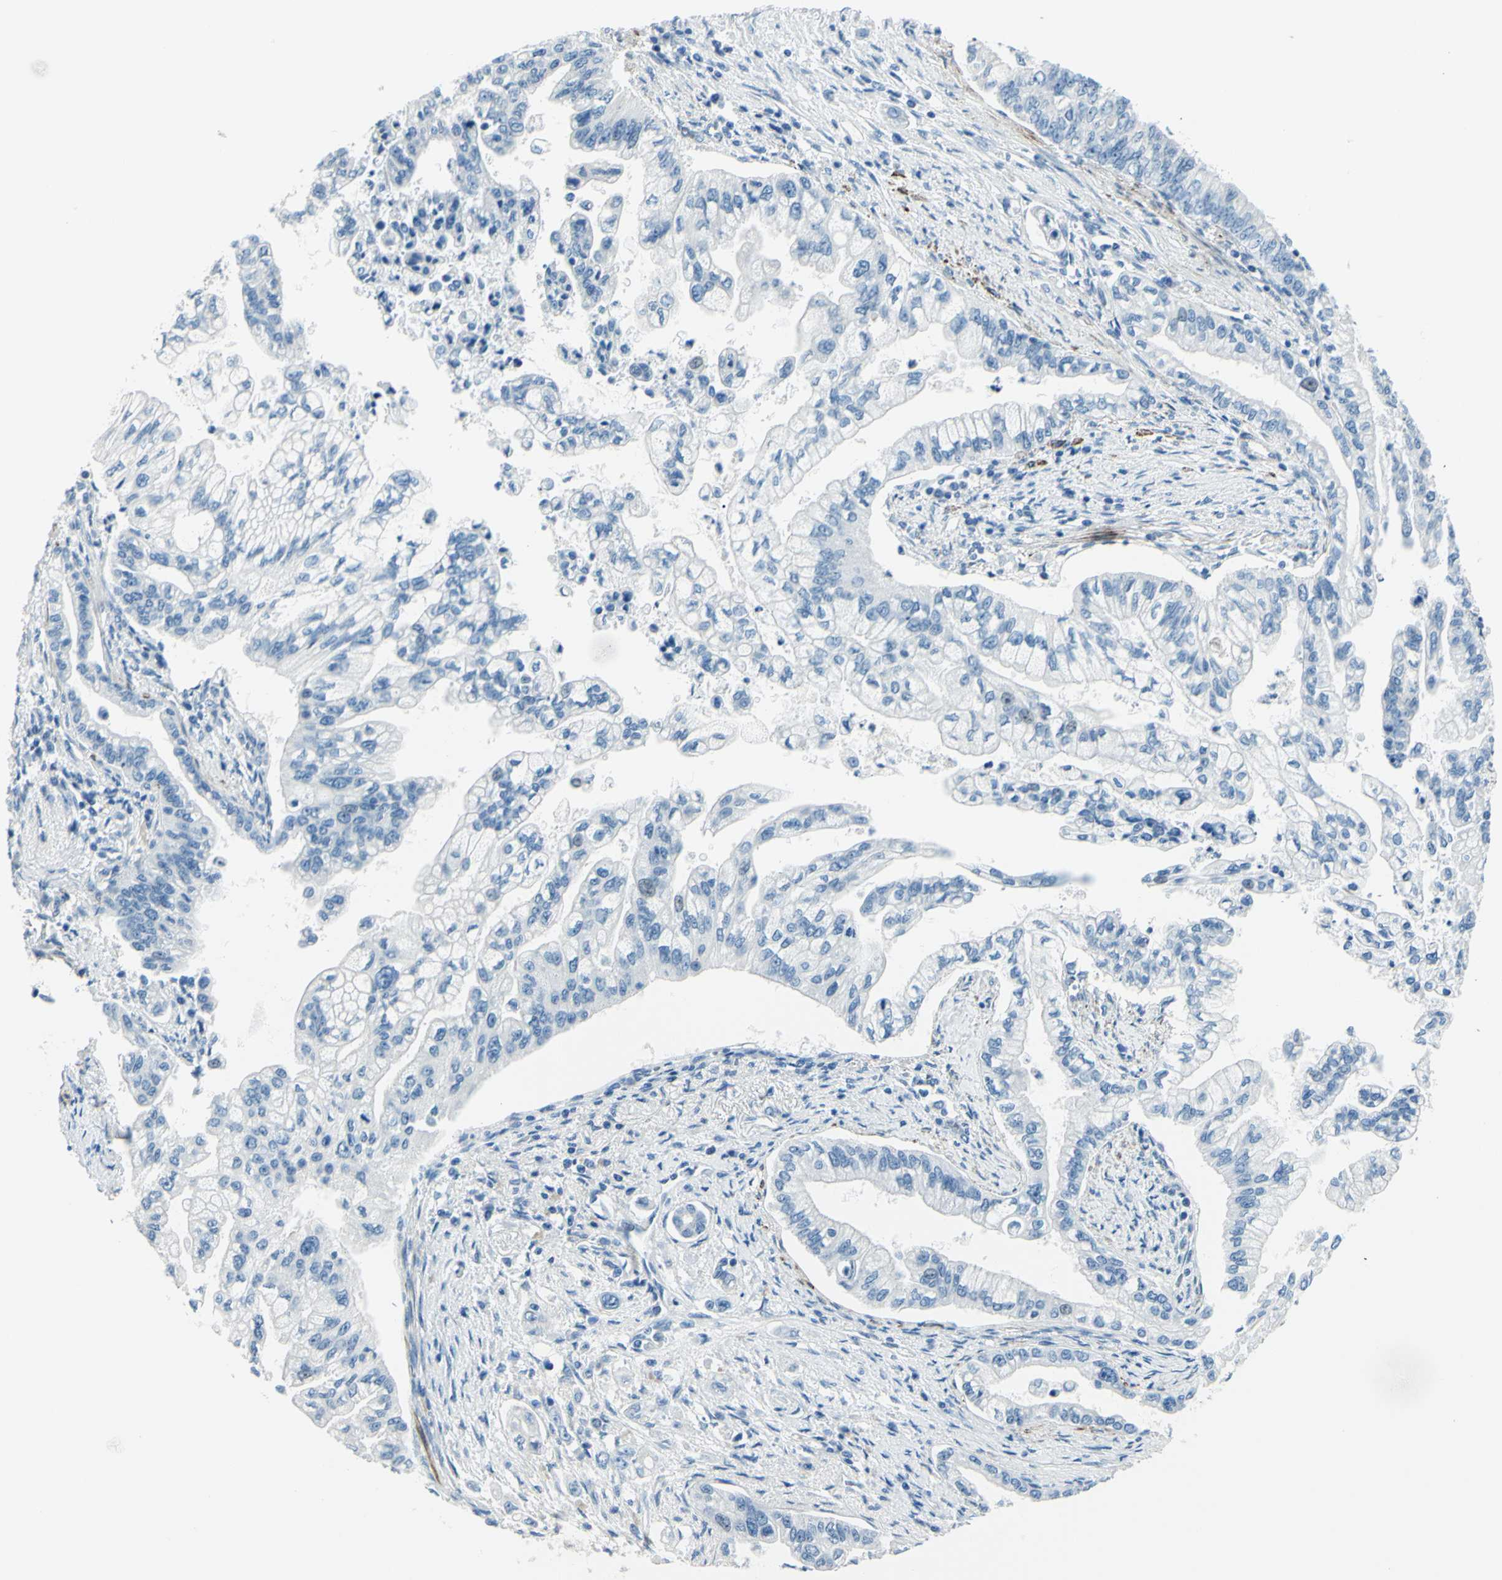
{"staining": {"intensity": "negative", "quantity": "none", "location": "none"}, "tissue": "pancreatic cancer", "cell_type": "Tumor cells", "image_type": "cancer", "snomed": [{"axis": "morphology", "description": "Normal tissue, NOS"}, {"axis": "topography", "description": "Pancreas"}], "caption": "High power microscopy photomicrograph of an IHC micrograph of pancreatic cancer, revealing no significant expression in tumor cells.", "gene": "CDH15", "patient": {"sex": "male", "age": 42}}